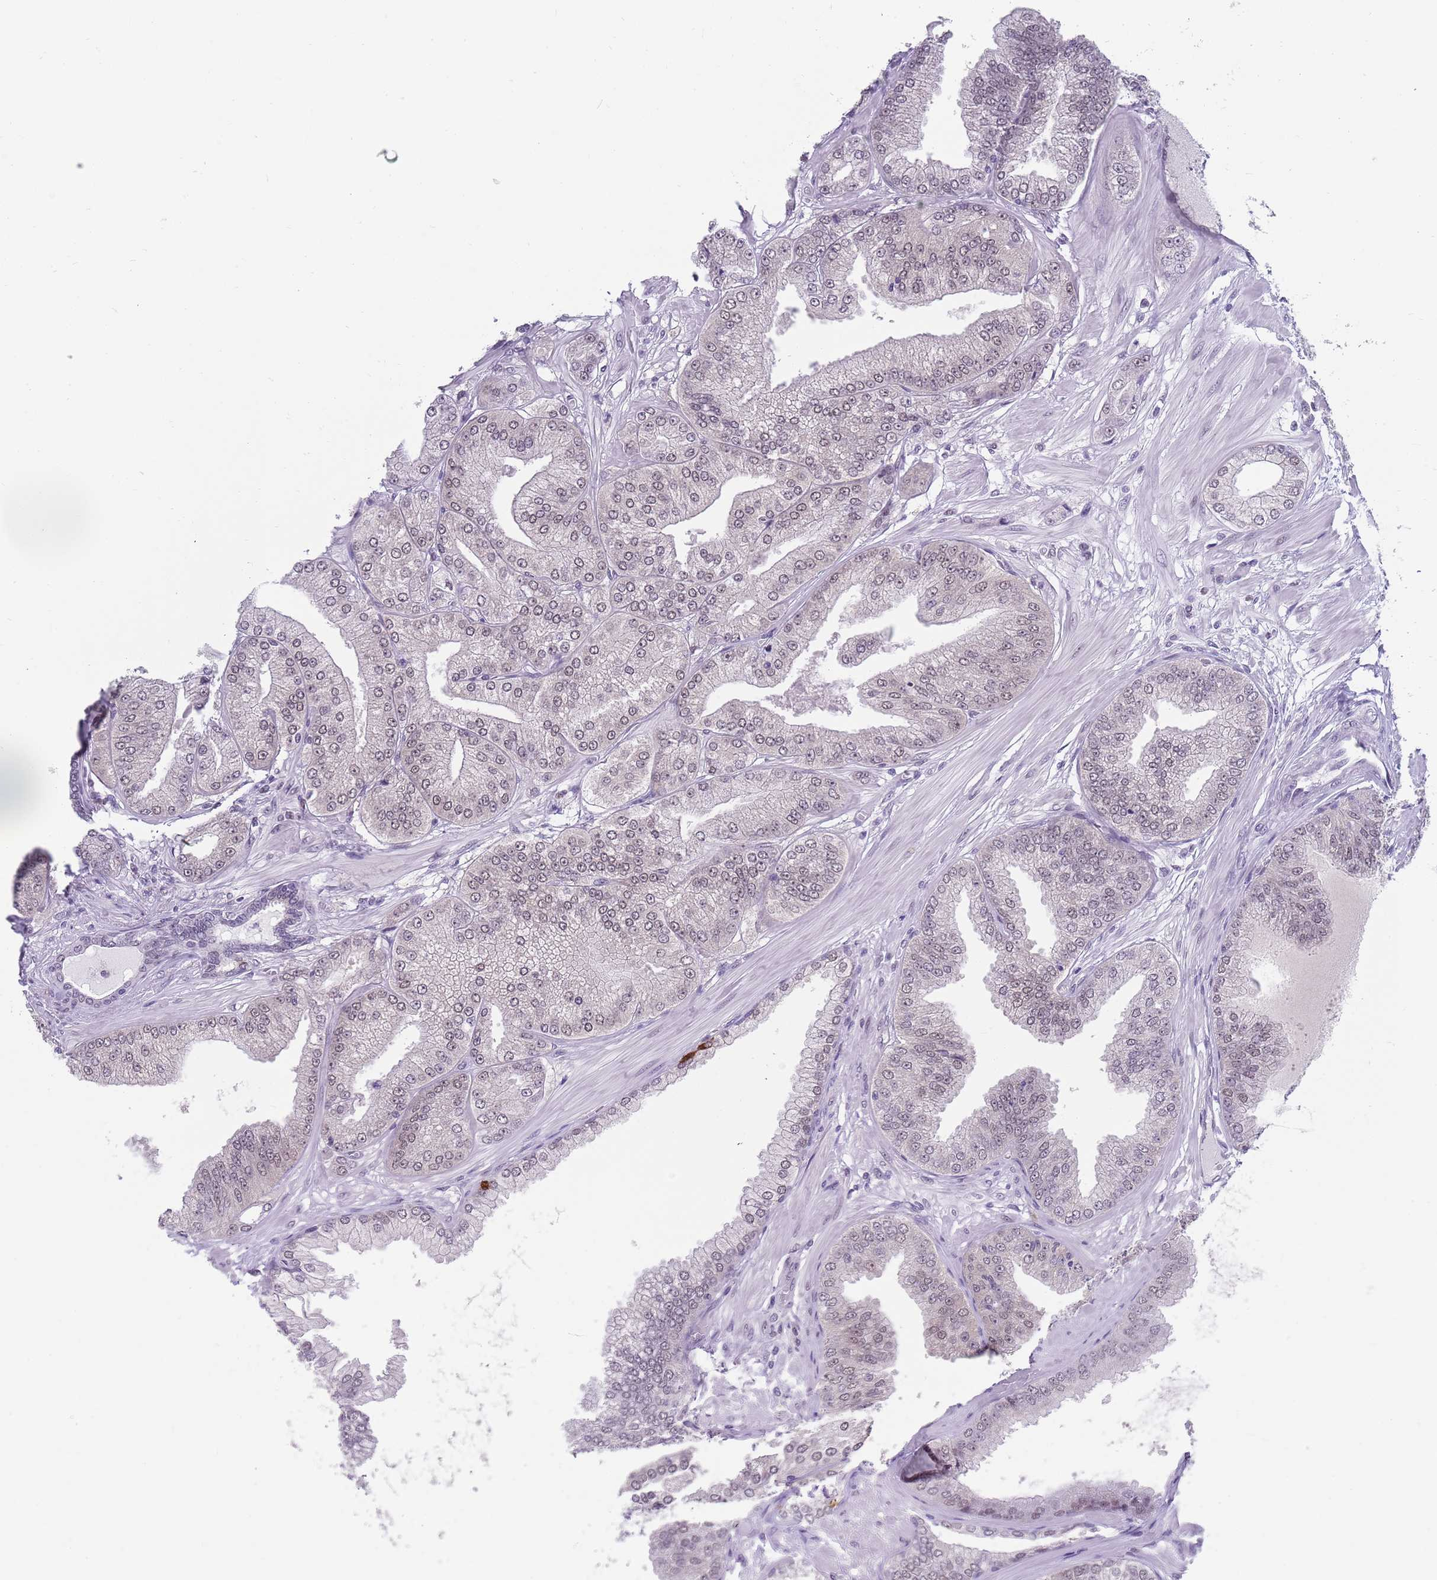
{"staining": {"intensity": "negative", "quantity": "none", "location": "none"}, "tissue": "prostate cancer", "cell_type": "Tumor cells", "image_type": "cancer", "snomed": [{"axis": "morphology", "description": "Adenocarcinoma, Low grade"}, {"axis": "topography", "description": "Prostate"}], "caption": "IHC of human prostate cancer reveals no positivity in tumor cells. Nuclei are stained in blue.", "gene": "SEPHS2", "patient": {"sex": "male", "age": 55}}